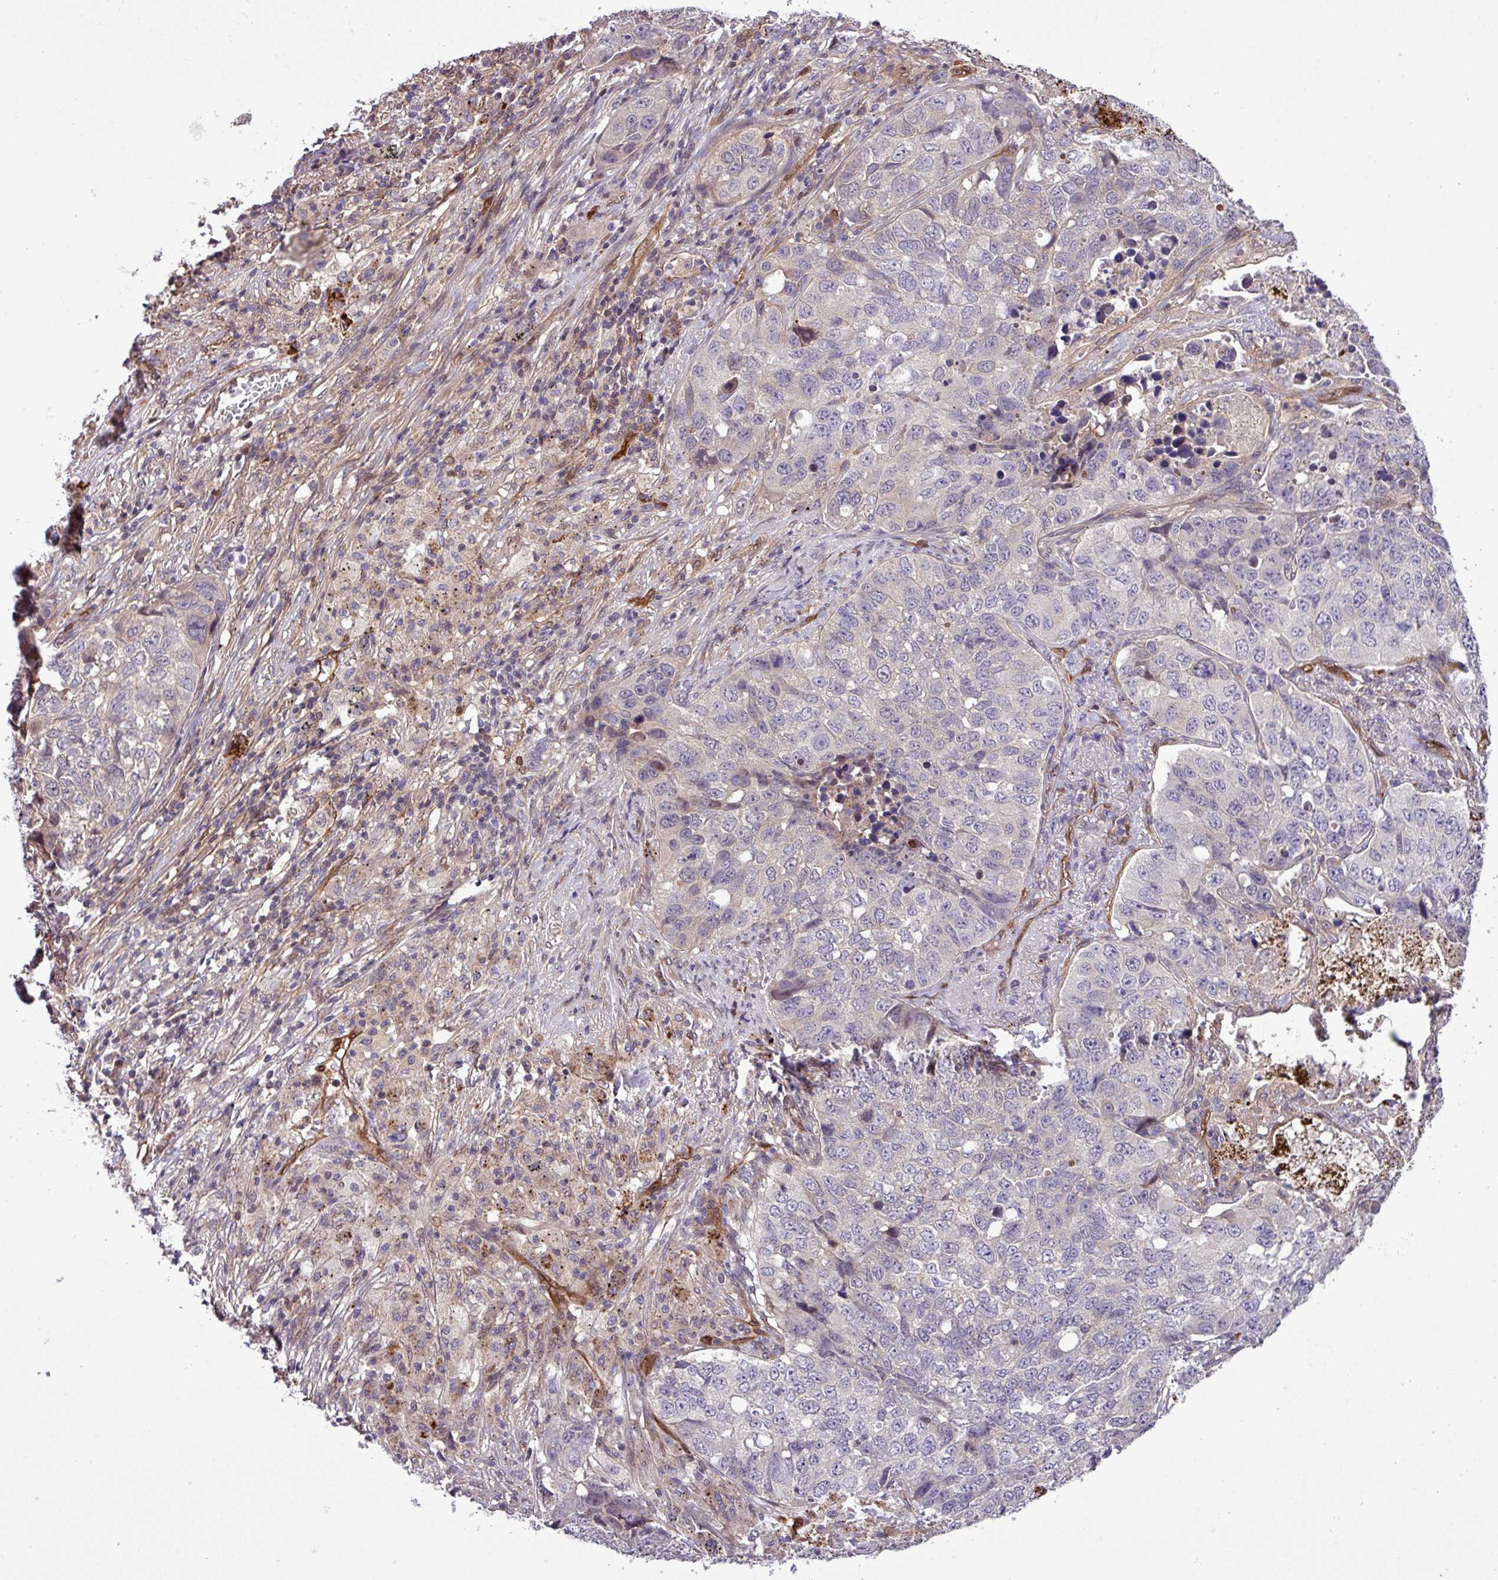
{"staining": {"intensity": "negative", "quantity": "none", "location": "none"}, "tissue": "lung cancer", "cell_type": "Tumor cells", "image_type": "cancer", "snomed": [{"axis": "morphology", "description": "Squamous cell carcinoma, NOS"}, {"axis": "topography", "description": "Lung"}], "caption": "Immunohistochemistry of human lung squamous cell carcinoma exhibits no expression in tumor cells. (DAB (3,3'-diaminobenzidine) IHC visualized using brightfield microscopy, high magnification).", "gene": "CARHSP1", "patient": {"sex": "male", "age": 60}}